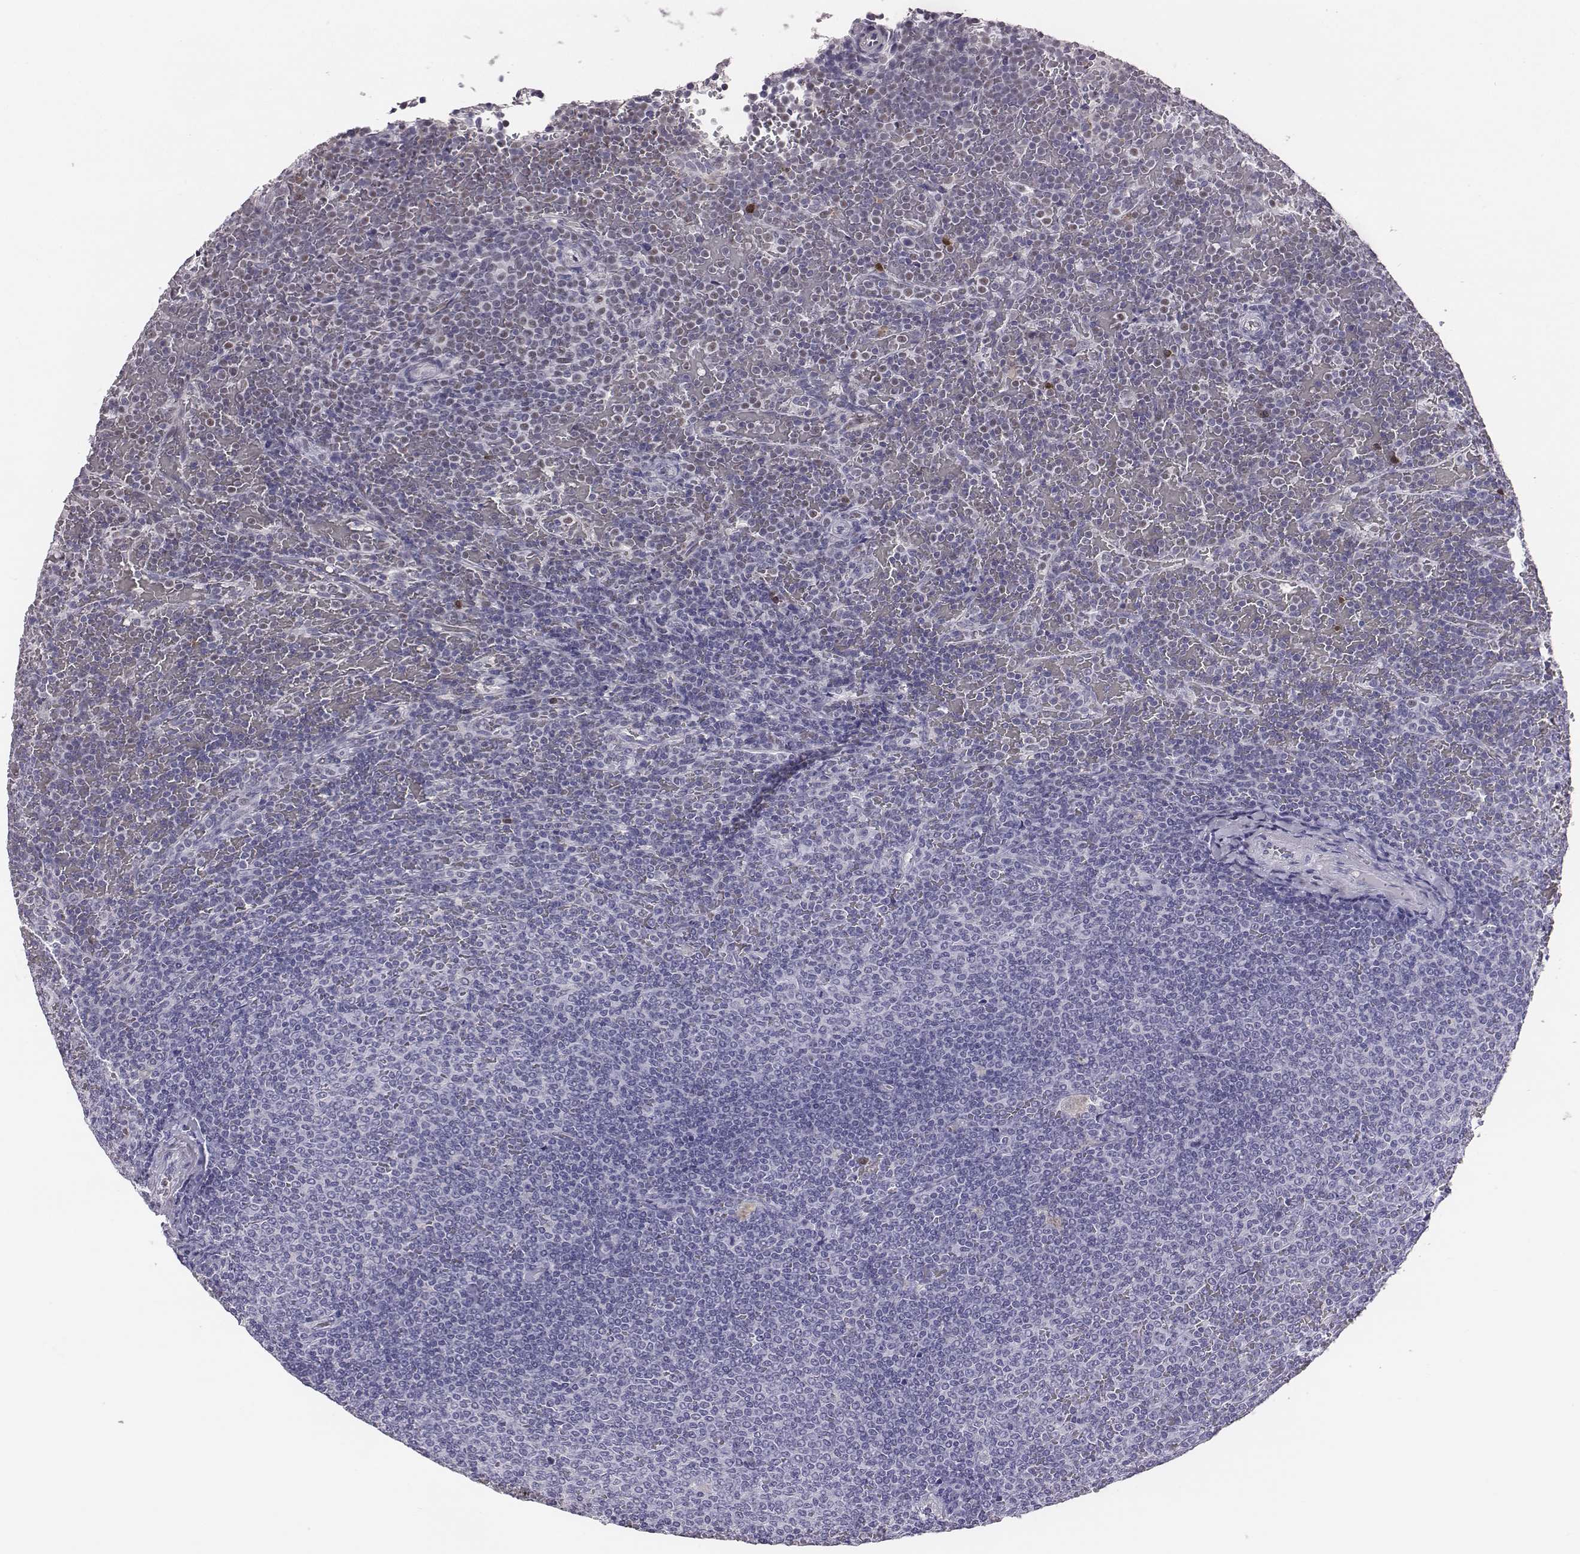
{"staining": {"intensity": "negative", "quantity": "none", "location": "none"}, "tissue": "lymphoma", "cell_type": "Tumor cells", "image_type": "cancer", "snomed": [{"axis": "morphology", "description": "Malignant lymphoma, non-Hodgkin's type, Low grade"}, {"axis": "topography", "description": "Spleen"}], "caption": "The immunohistochemistry (IHC) histopathology image has no significant expression in tumor cells of lymphoma tissue.", "gene": "ACOD1", "patient": {"sex": "female", "age": 77}}